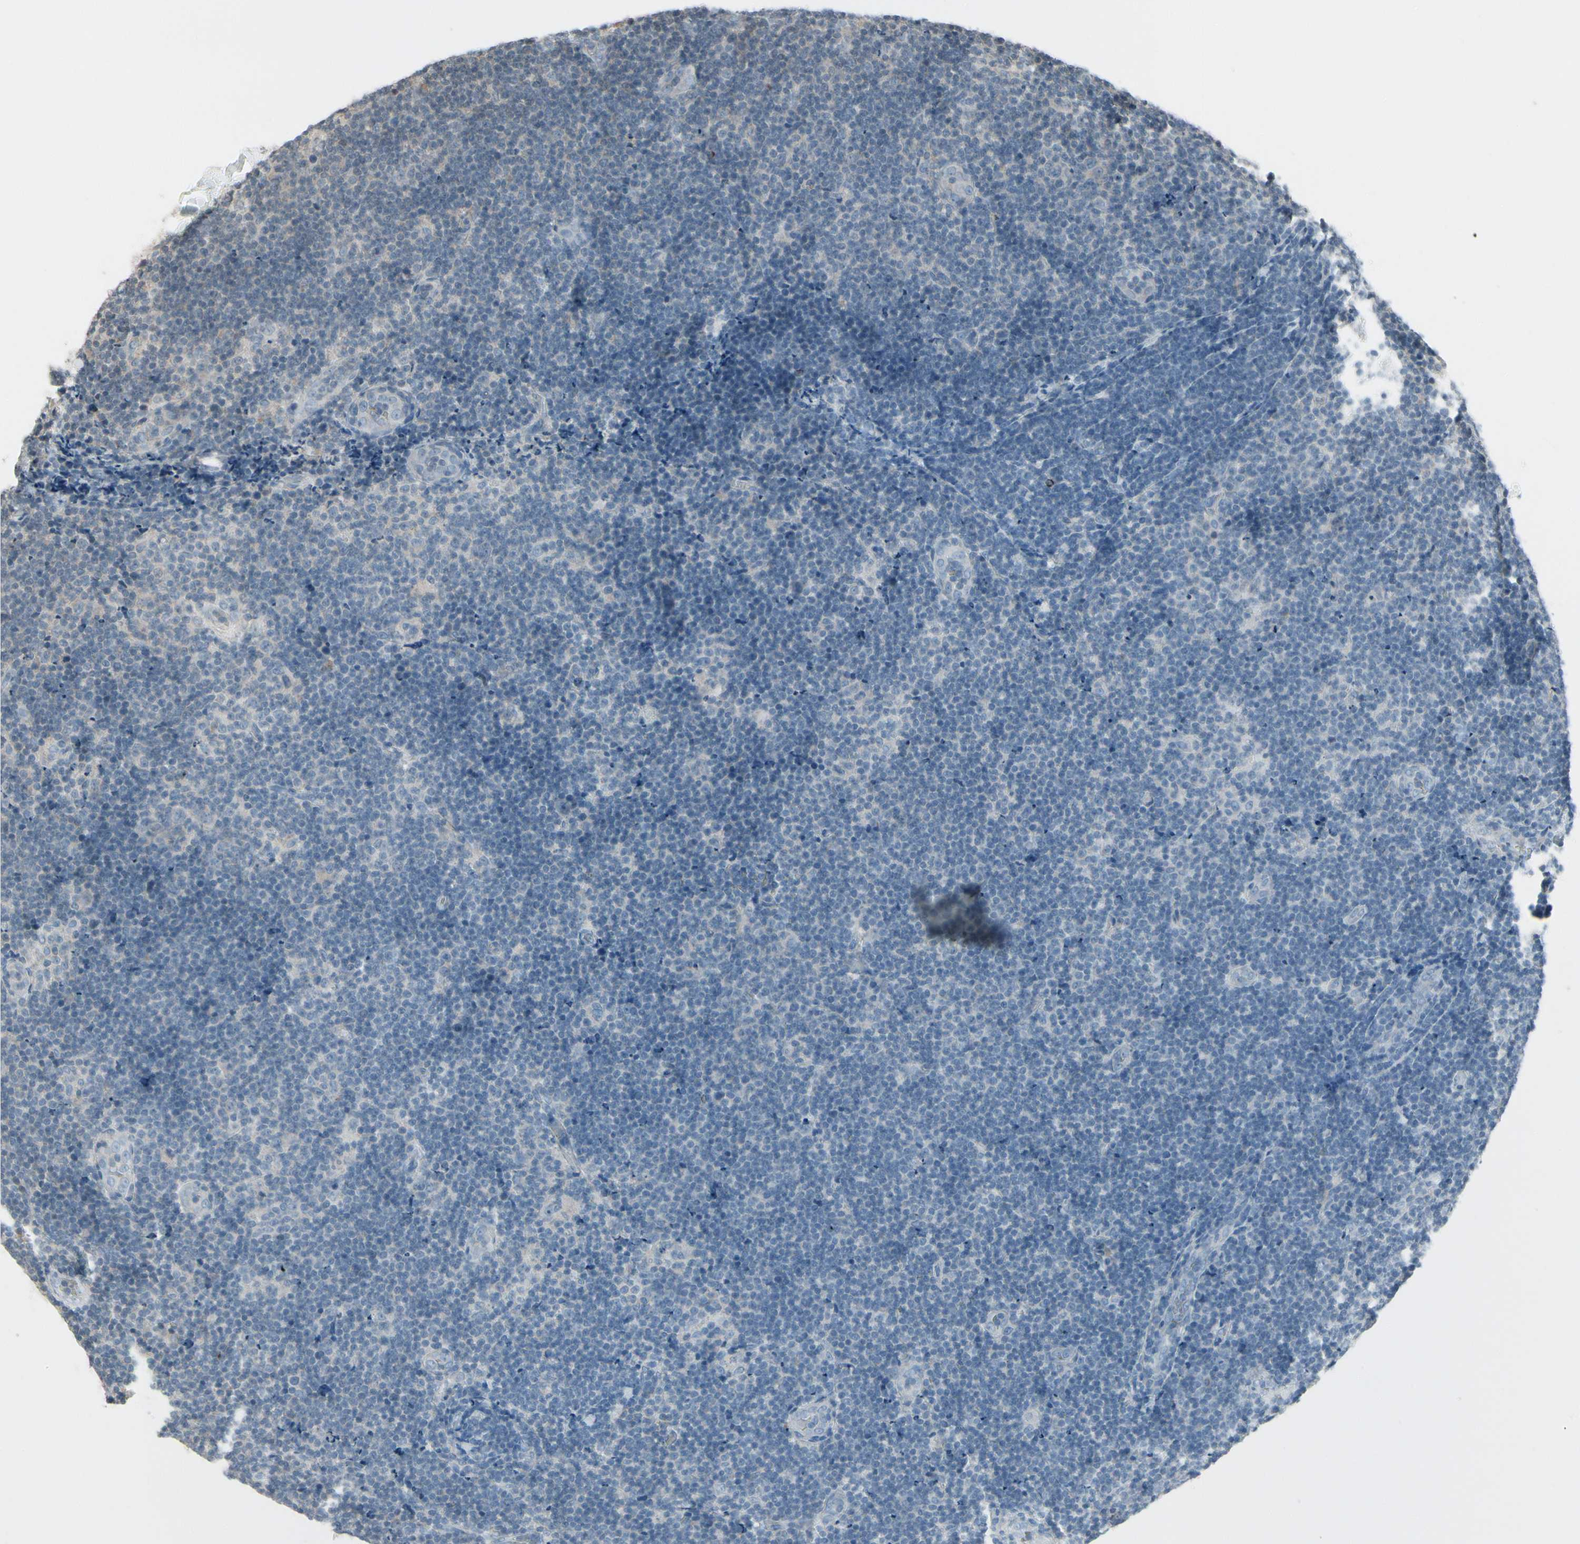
{"staining": {"intensity": "negative", "quantity": "none", "location": "none"}, "tissue": "lymphoma", "cell_type": "Tumor cells", "image_type": "cancer", "snomed": [{"axis": "morphology", "description": "Malignant lymphoma, non-Hodgkin's type, Low grade"}, {"axis": "topography", "description": "Lymph node"}], "caption": "Lymphoma was stained to show a protein in brown. There is no significant staining in tumor cells. (DAB IHC, high magnification).", "gene": "ARG2", "patient": {"sex": "male", "age": 83}}